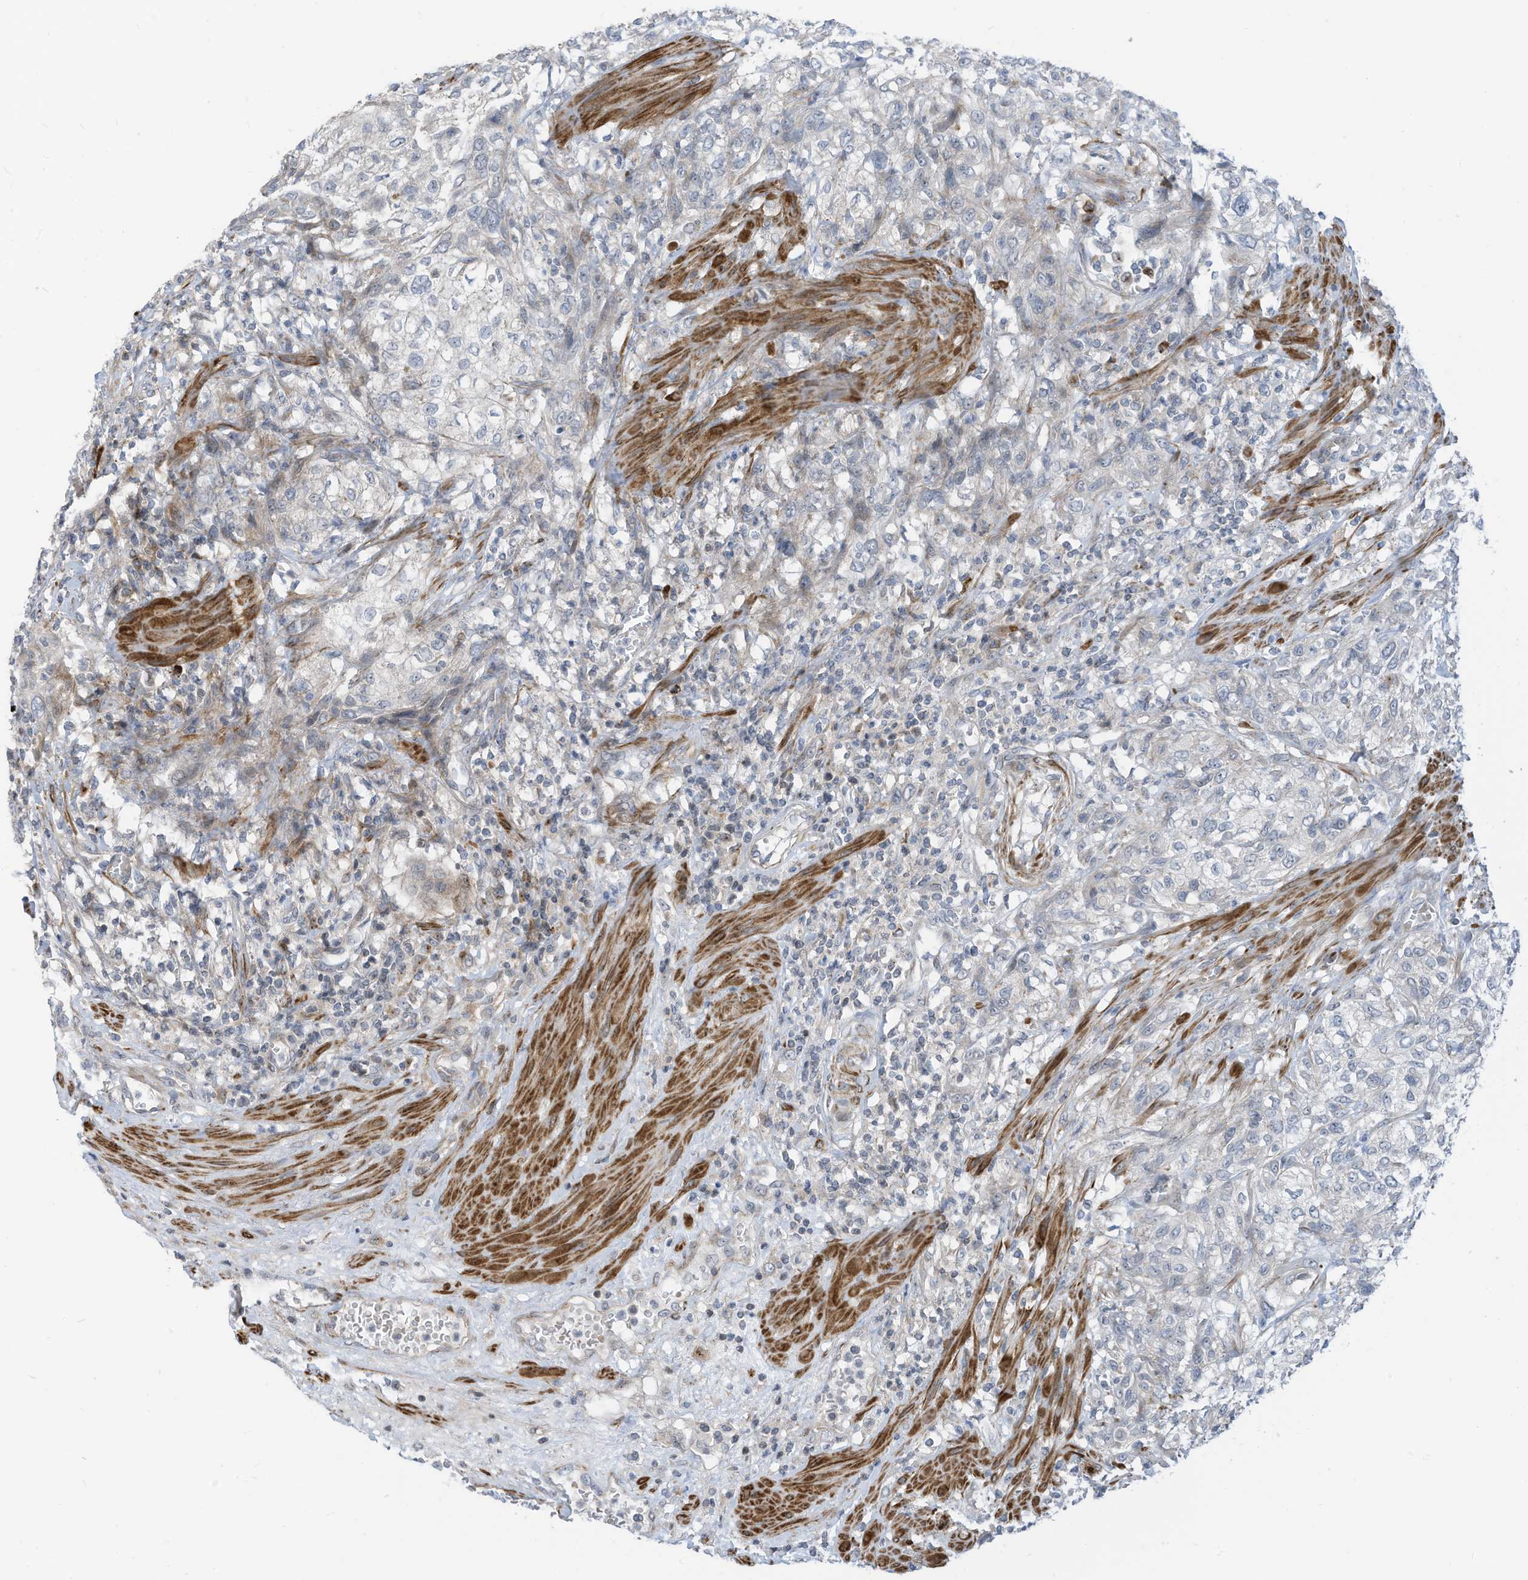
{"staining": {"intensity": "negative", "quantity": "none", "location": "none"}, "tissue": "urothelial cancer", "cell_type": "Tumor cells", "image_type": "cancer", "snomed": [{"axis": "morphology", "description": "Urothelial carcinoma, High grade"}, {"axis": "topography", "description": "Urinary bladder"}], "caption": "Immunohistochemical staining of high-grade urothelial carcinoma demonstrates no significant positivity in tumor cells. (DAB immunohistochemistry with hematoxylin counter stain).", "gene": "GPATCH3", "patient": {"sex": "male", "age": 35}}